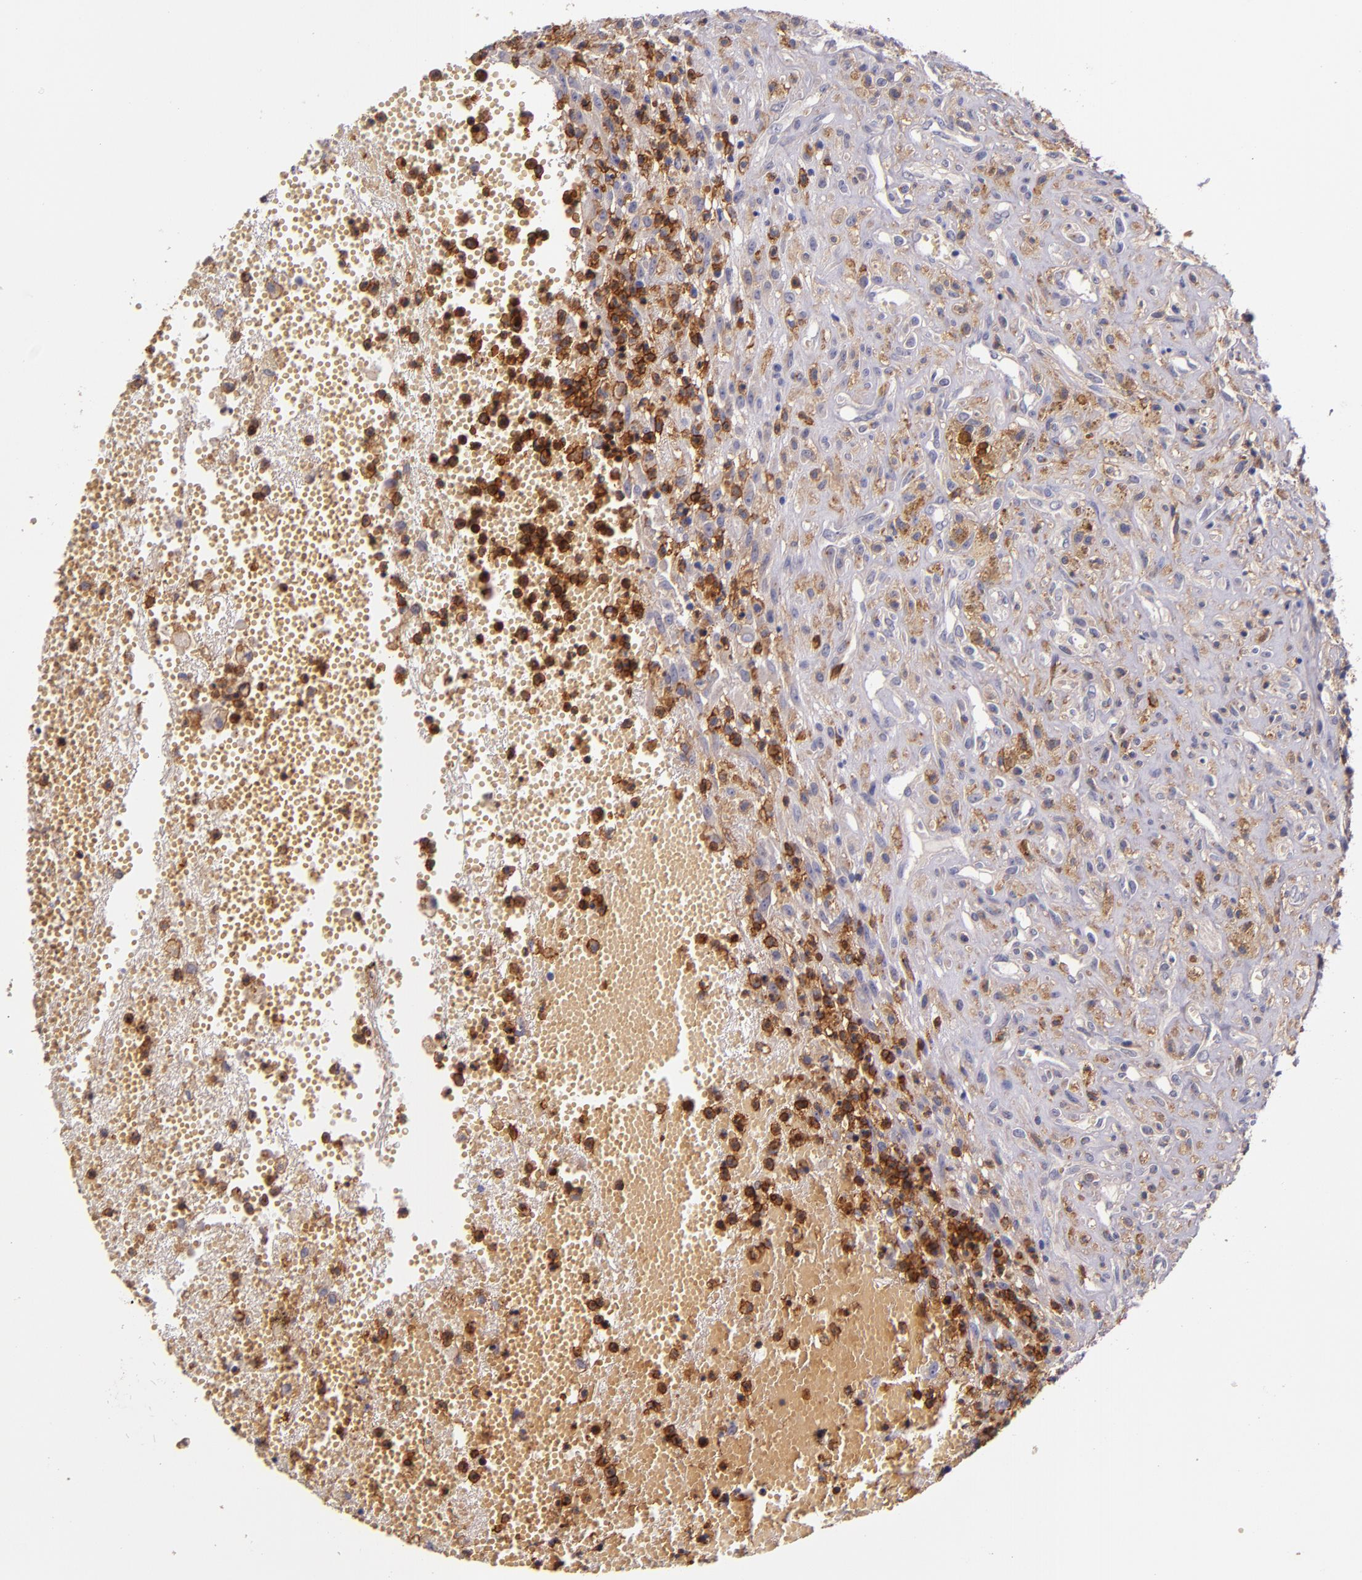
{"staining": {"intensity": "moderate", "quantity": "25%-75%", "location": "cytoplasmic/membranous"}, "tissue": "glioma", "cell_type": "Tumor cells", "image_type": "cancer", "snomed": [{"axis": "morphology", "description": "Glioma, malignant, High grade"}, {"axis": "topography", "description": "Brain"}], "caption": "A brown stain highlights moderate cytoplasmic/membranous expression of a protein in human glioma tumor cells.", "gene": "C5AR1", "patient": {"sex": "male", "age": 66}}